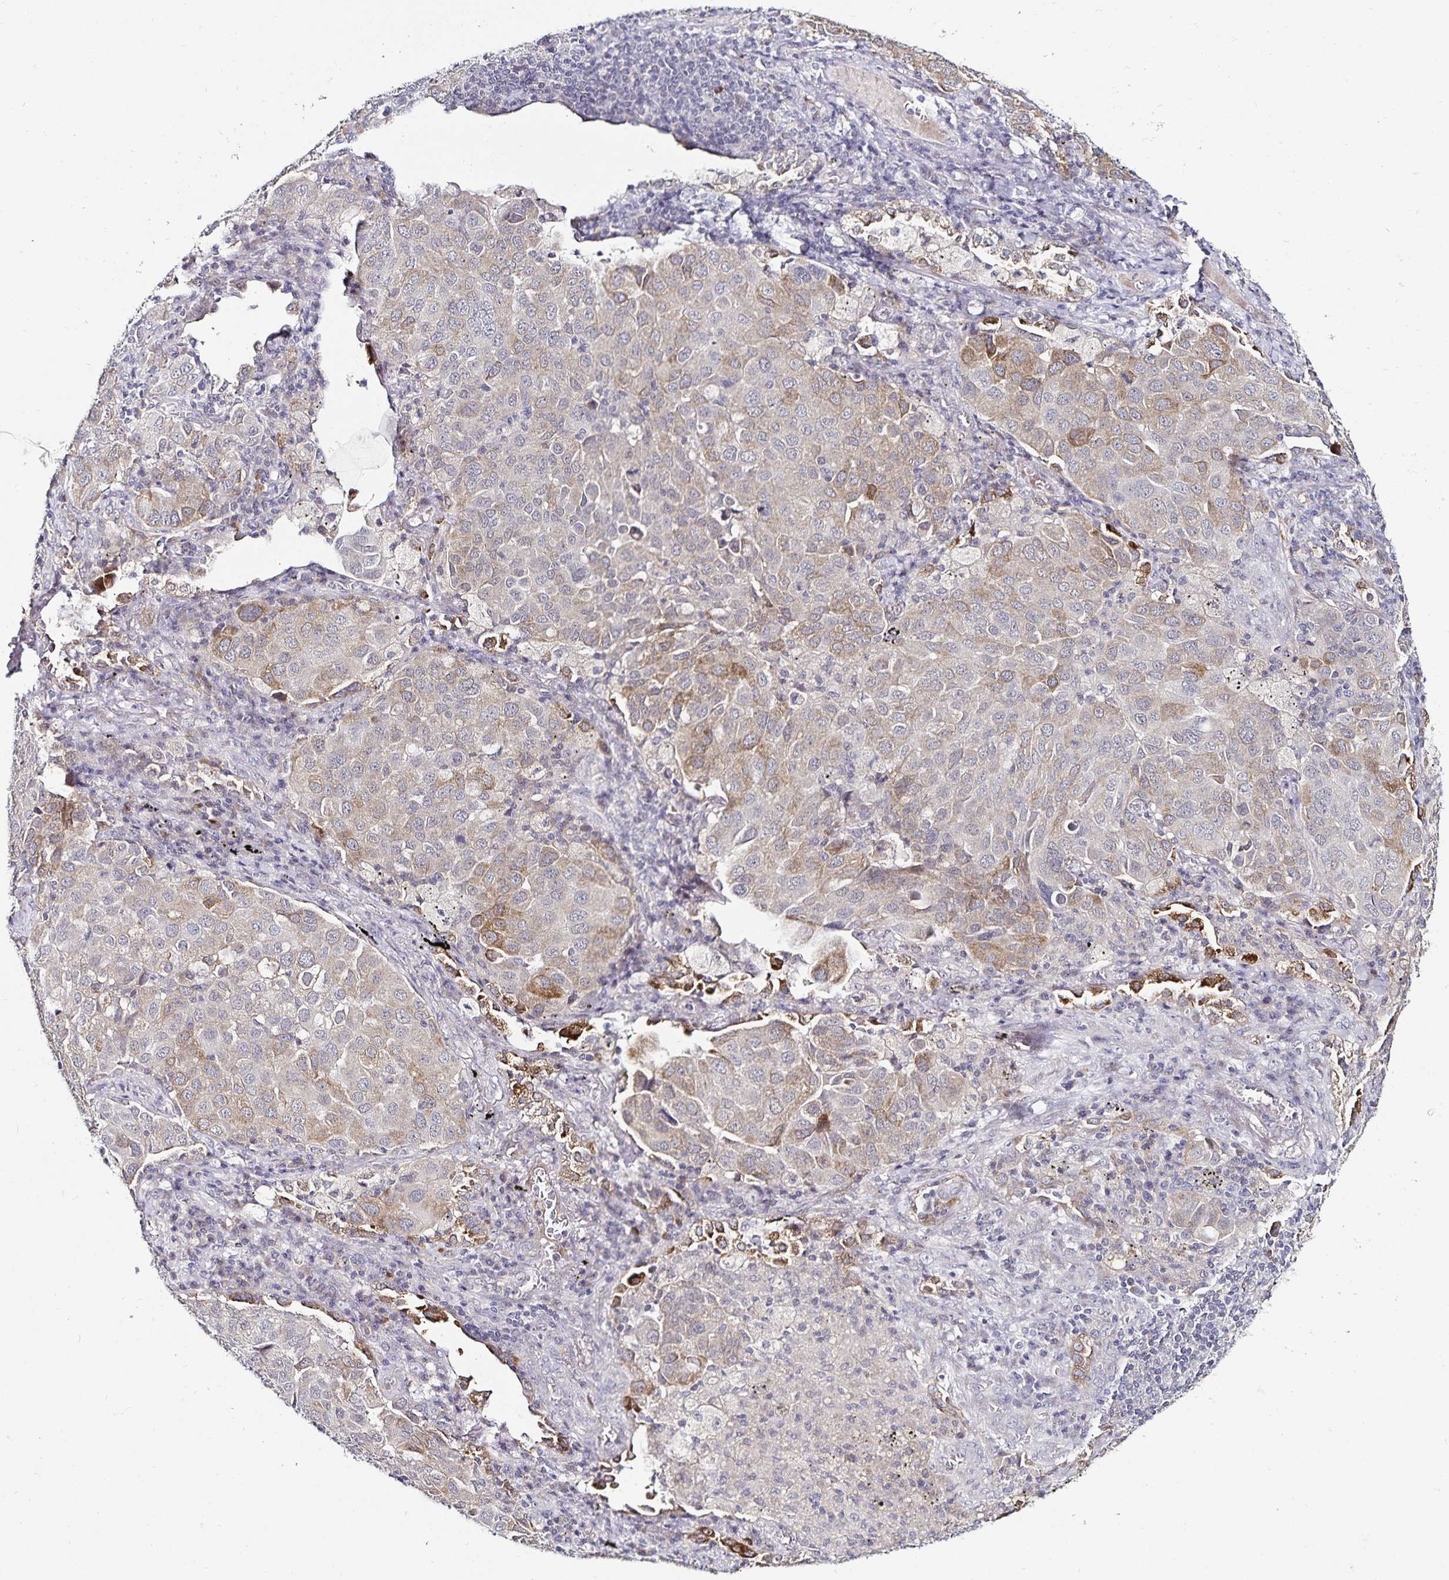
{"staining": {"intensity": "weak", "quantity": "<25%", "location": "cytoplasmic/membranous"}, "tissue": "lung cancer", "cell_type": "Tumor cells", "image_type": "cancer", "snomed": [{"axis": "morphology", "description": "Adenocarcinoma, NOS"}, {"axis": "morphology", "description": "Adenocarcinoma, metastatic, NOS"}, {"axis": "topography", "description": "Lymph node"}, {"axis": "topography", "description": "Lung"}], "caption": "Human lung cancer (metastatic adenocarcinoma) stained for a protein using immunohistochemistry exhibits no expression in tumor cells.", "gene": "ACSL5", "patient": {"sex": "female", "age": 65}}